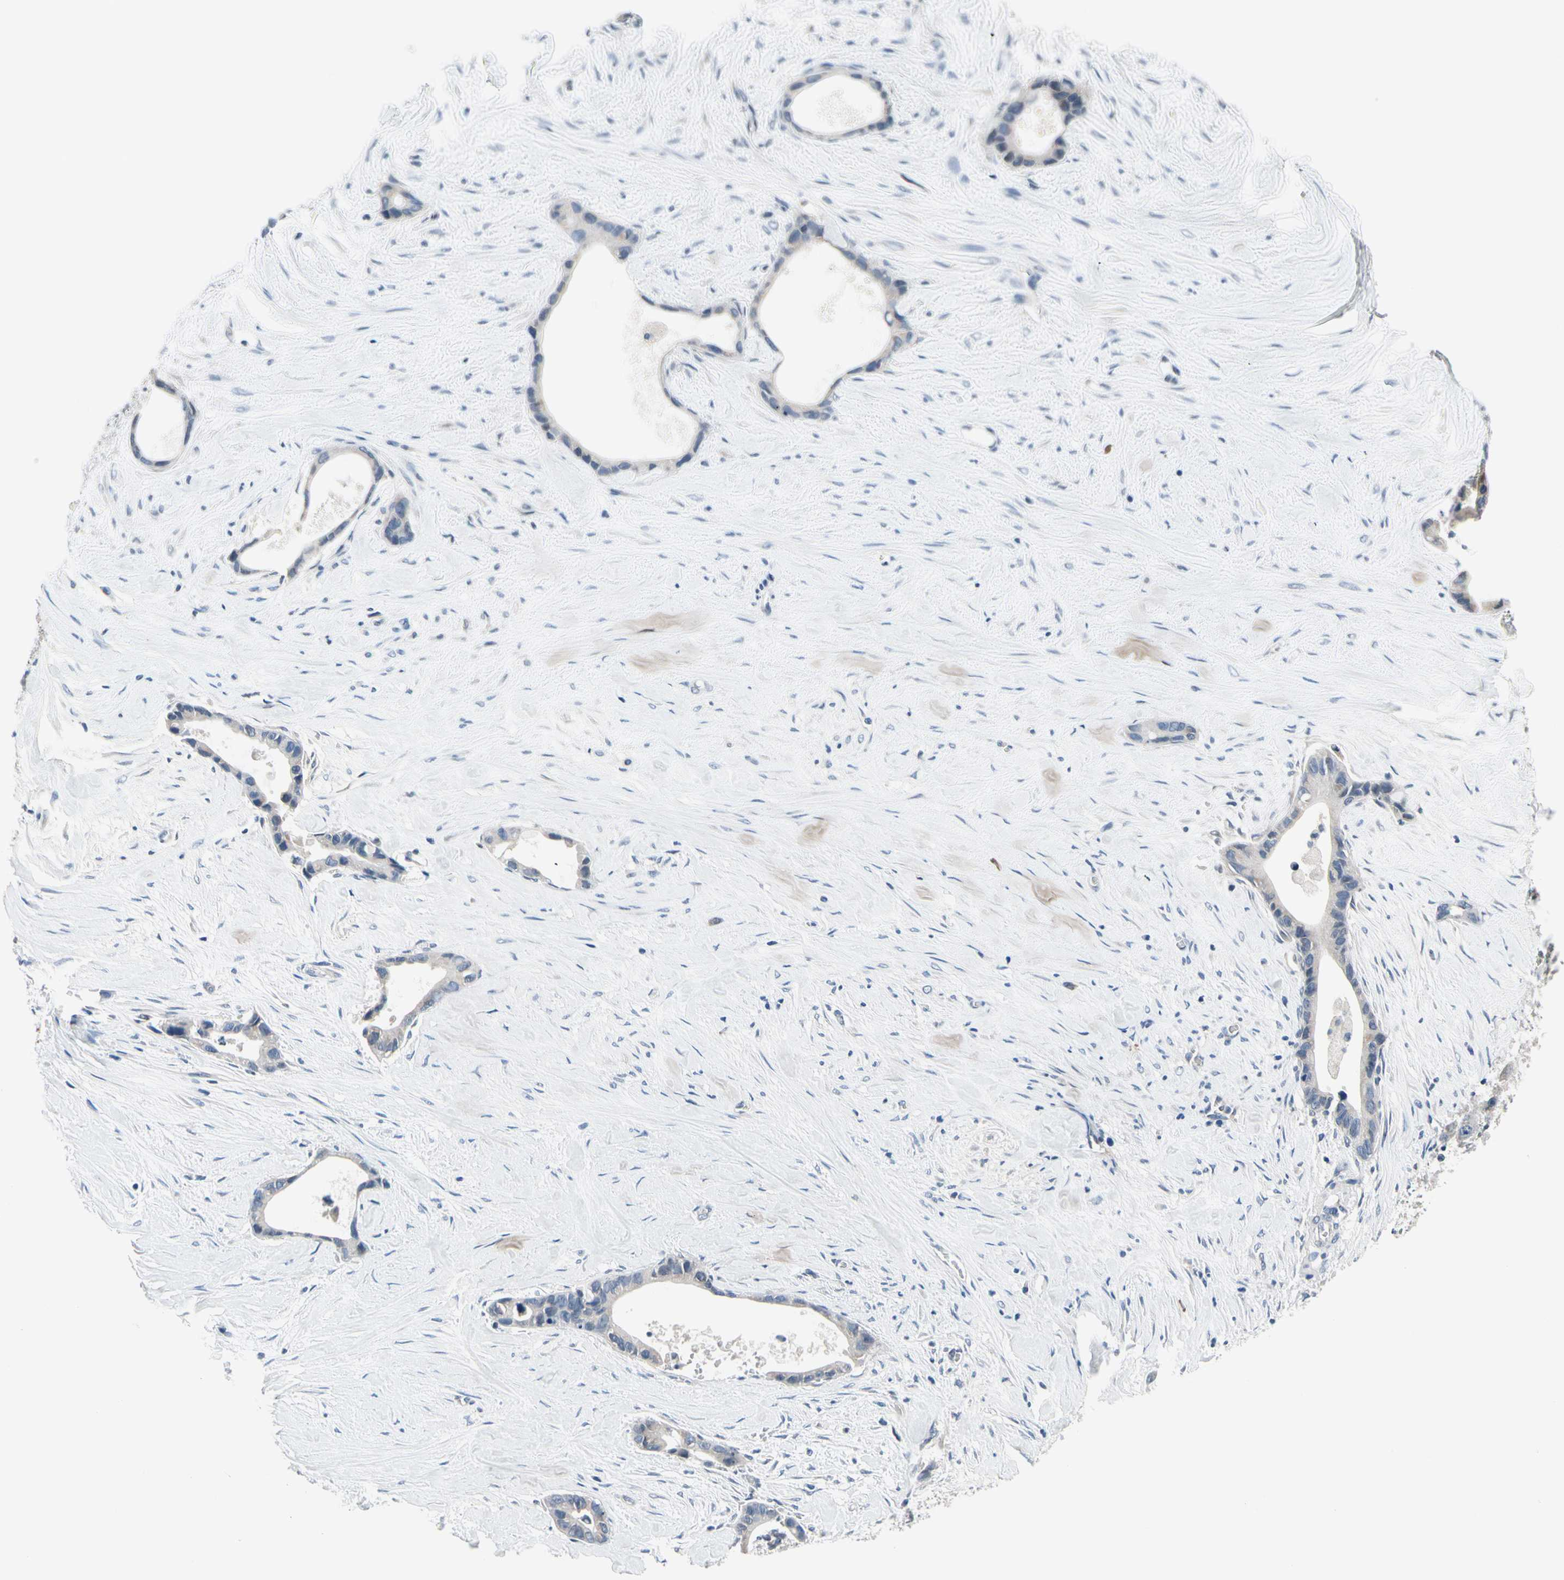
{"staining": {"intensity": "weak", "quantity": "<25%", "location": "cytoplasmic/membranous"}, "tissue": "liver cancer", "cell_type": "Tumor cells", "image_type": "cancer", "snomed": [{"axis": "morphology", "description": "Cholangiocarcinoma"}, {"axis": "topography", "description": "Liver"}], "caption": "An image of liver cholangiocarcinoma stained for a protein demonstrates no brown staining in tumor cells.", "gene": "SELENOK", "patient": {"sex": "female", "age": 55}}